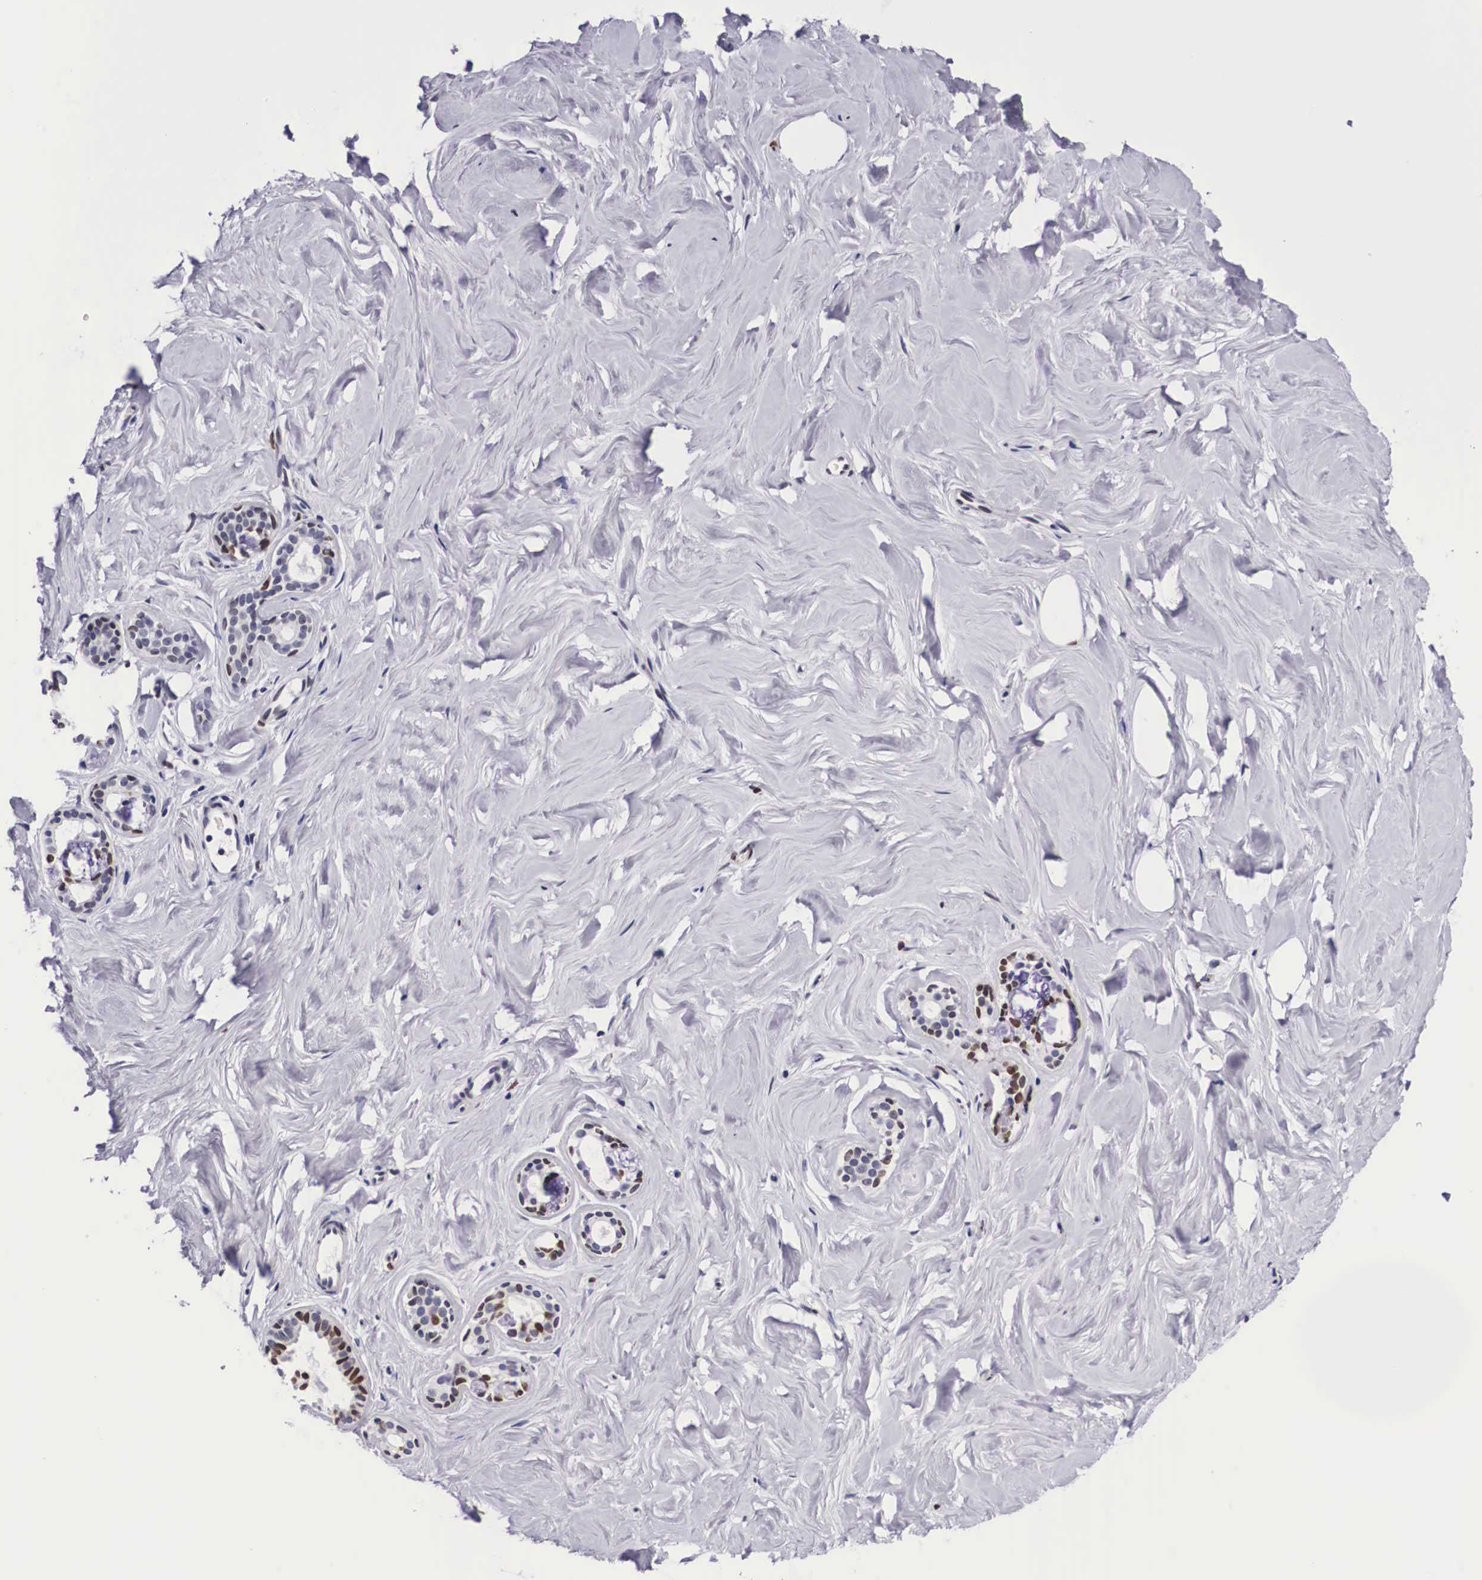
{"staining": {"intensity": "moderate", "quantity": "25%-75%", "location": "nuclear"}, "tissue": "breast", "cell_type": "Glandular cells", "image_type": "normal", "snomed": [{"axis": "morphology", "description": "Normal tissue, NOS"}, {"axis": "topography", "description": "Breast"}], "caption": "Glandular cells show medium levels of moderate nuclear staining in approximately 25%-75% of cells in benign human breast.", "gene": "KHDRBS3", "patient": {"sex": "female", "age": 54}}